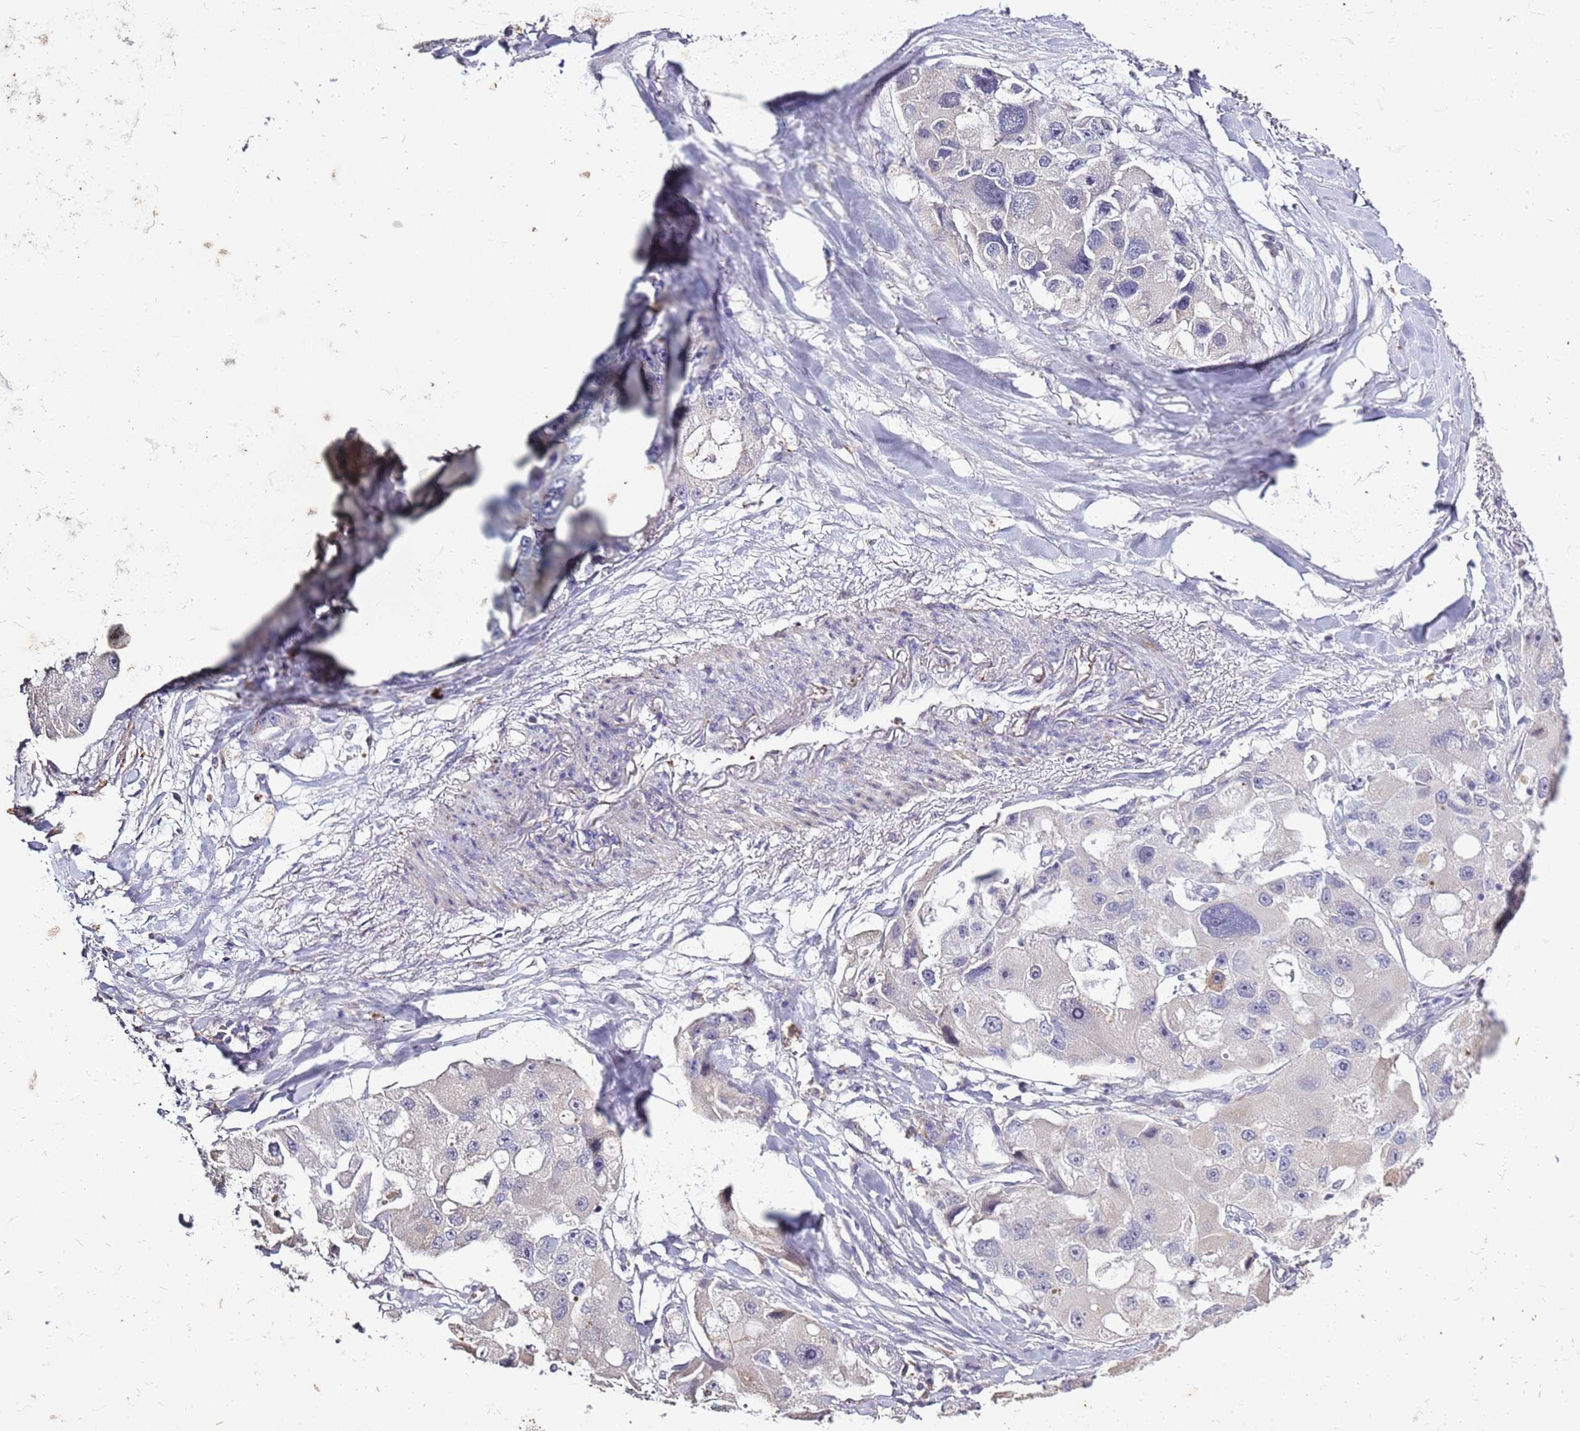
{"staining": {"intensity": "negative", "quantity": "none", "location": "none"}, "tissue": "lung cancer", "cell_type": "Tumor cells", "image_type": "cancer", "snomed": [{"axis": "morphology", "description": "Adenocarcinoma, NOS"}, {"axis": "topography", "description": "Lung"}], "caption": "The micrograph demonstrates no staining of tumor cells in lung cancer.", "gene": "P2RY13", "patient": {"sex": "female", "age": 54}}